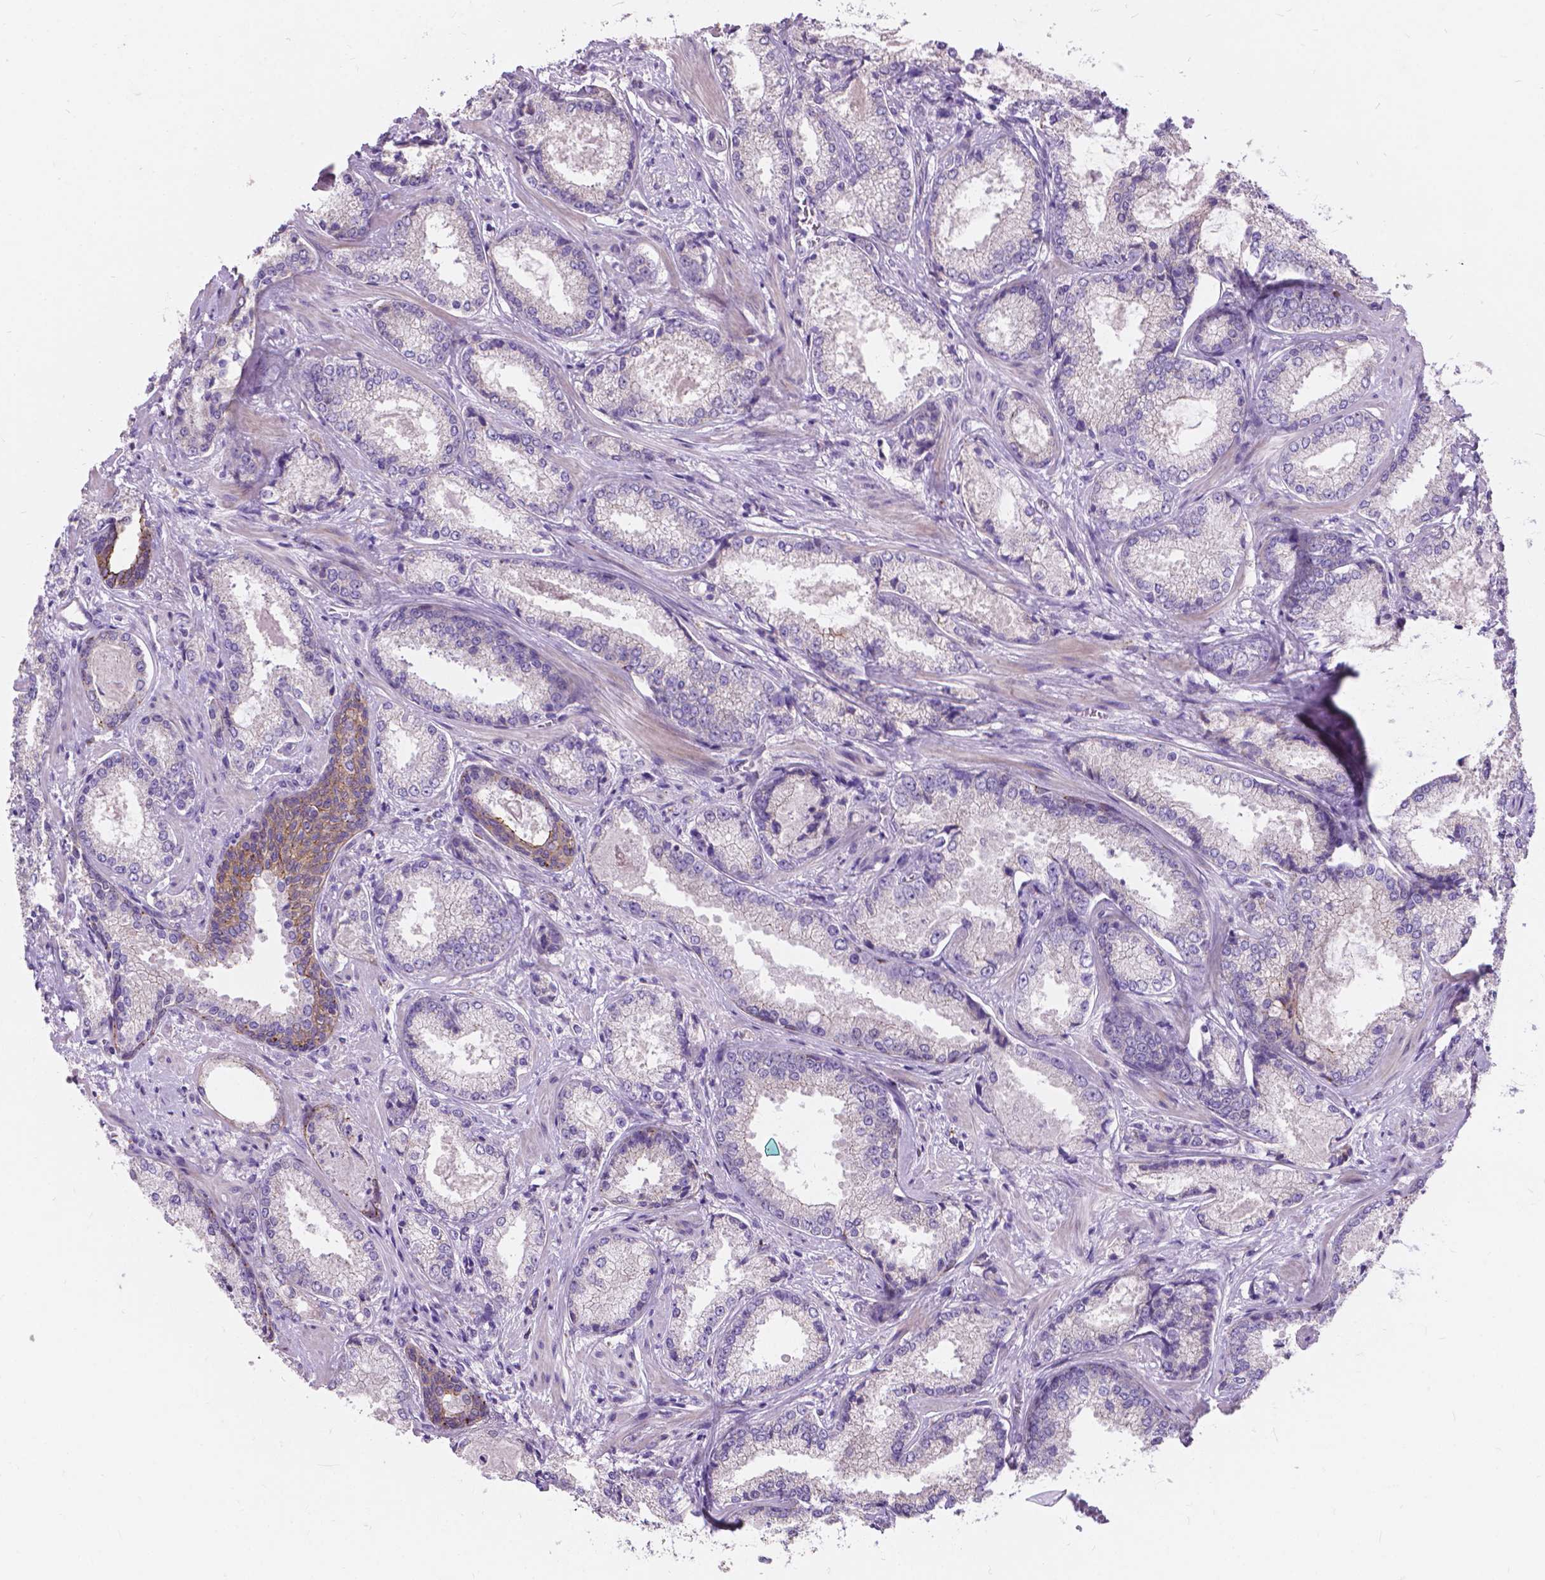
{"staining": {"intensity": "weak", "quantity": "<25%", "location": "cytoplasmic/membranous"}, "tissue": "prostate cancer", "cell_type": "Tumor cells", "image_type": "cancer", "snomed": [{"axis": "morphology", "description": "Adenocarcinoma, Low grade"}, {"axis": "topography", "description": "Prostate"}], "caption": "Tumor cells are negative for protein expression in human prostate cancer.", "gene": "MYH14", "patient": {"sex": "male", "age": 56}}